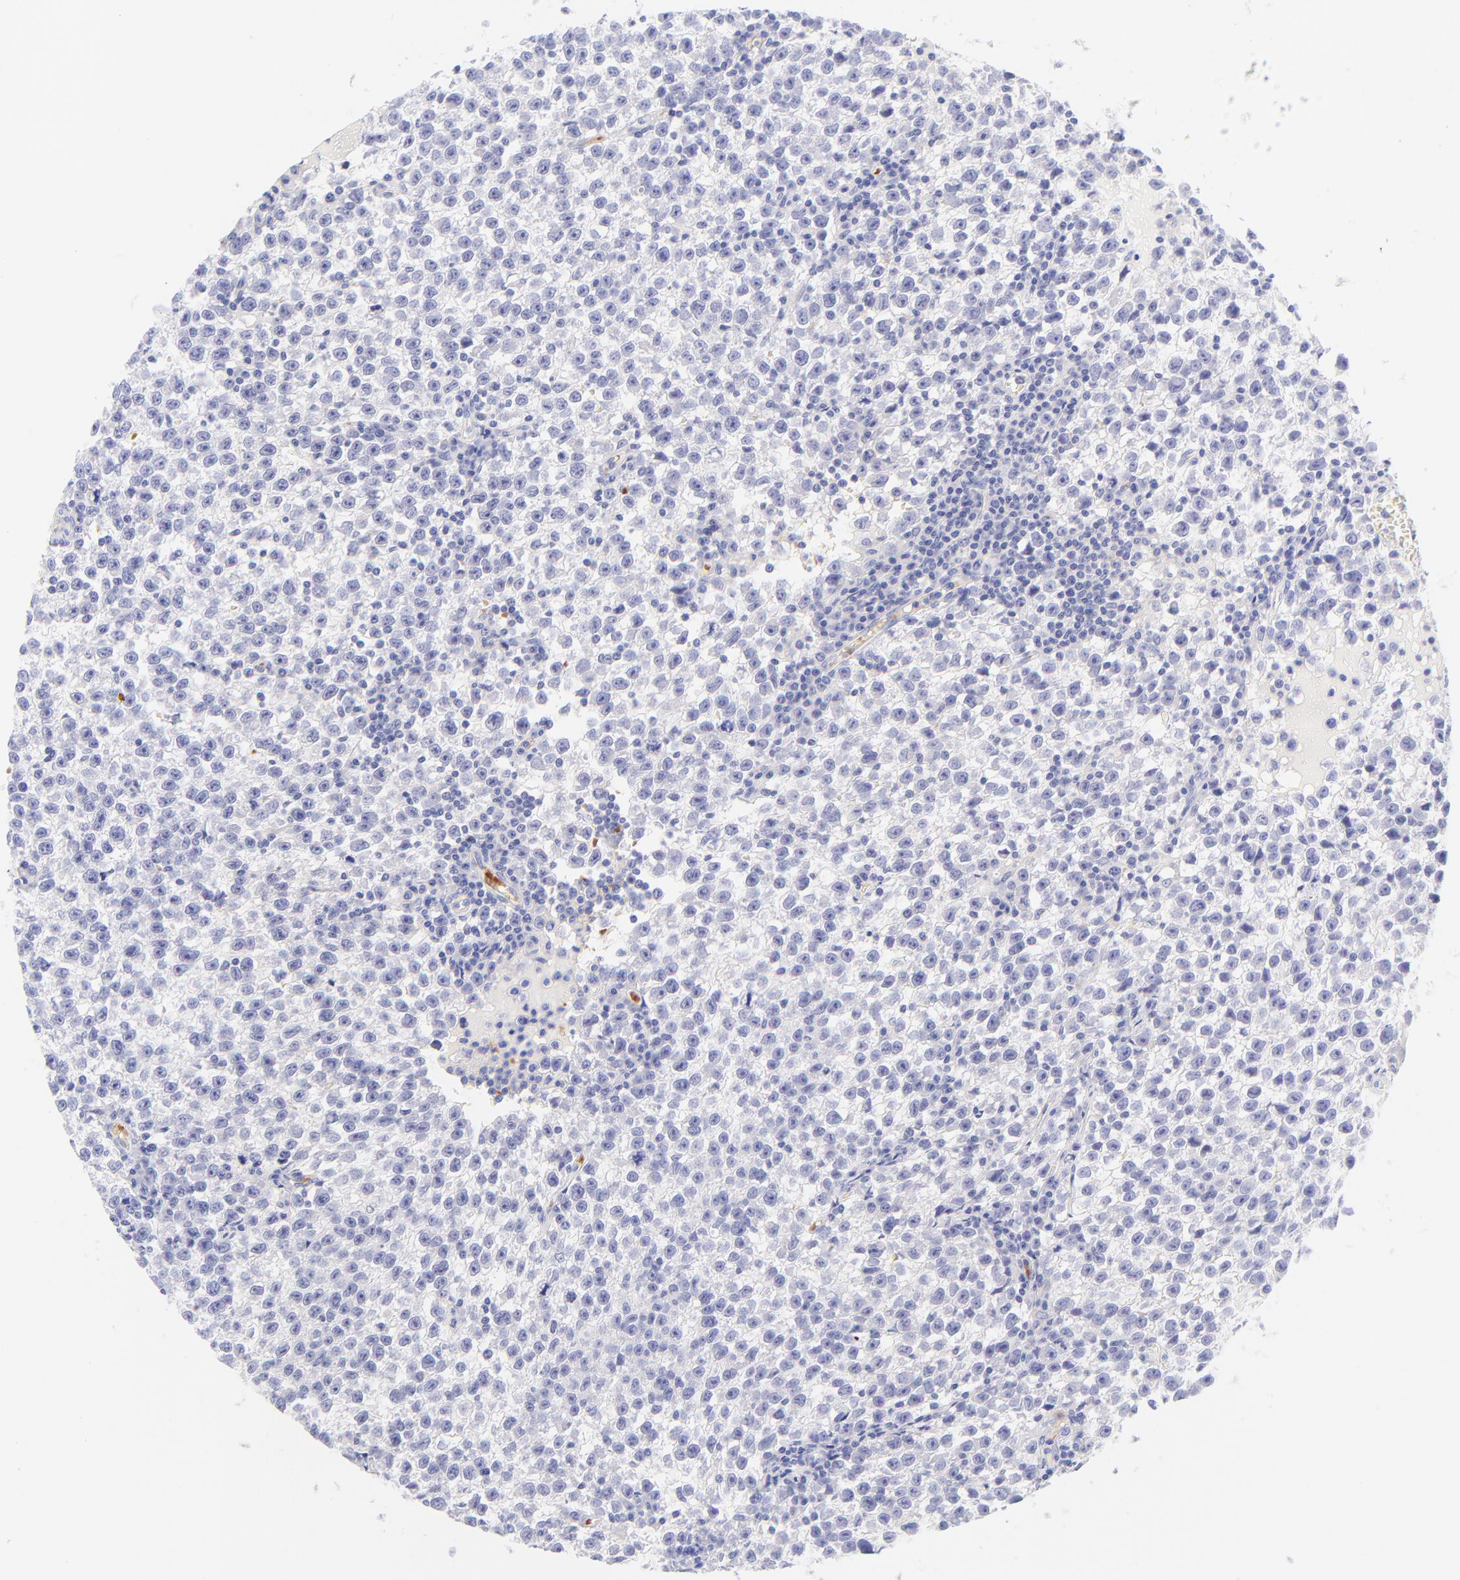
{"staining": {"intensity": "negative", "quantity": "none", "location": "none"}, "tissue": "testis cancer", "cell_type": "Tumor cells", "image_type": "cancer", "snomed": [{"axis": "morphology", "description": "Seminoma, NOS"}, {"axis": "topography", "description": "Testis"}], "caption": "The micrograph demonstrates no staining of tumor cells in testis cancer (seminoma).", "gene": "FRMPD3", "patient": {"sex": "male", "age": 35}}